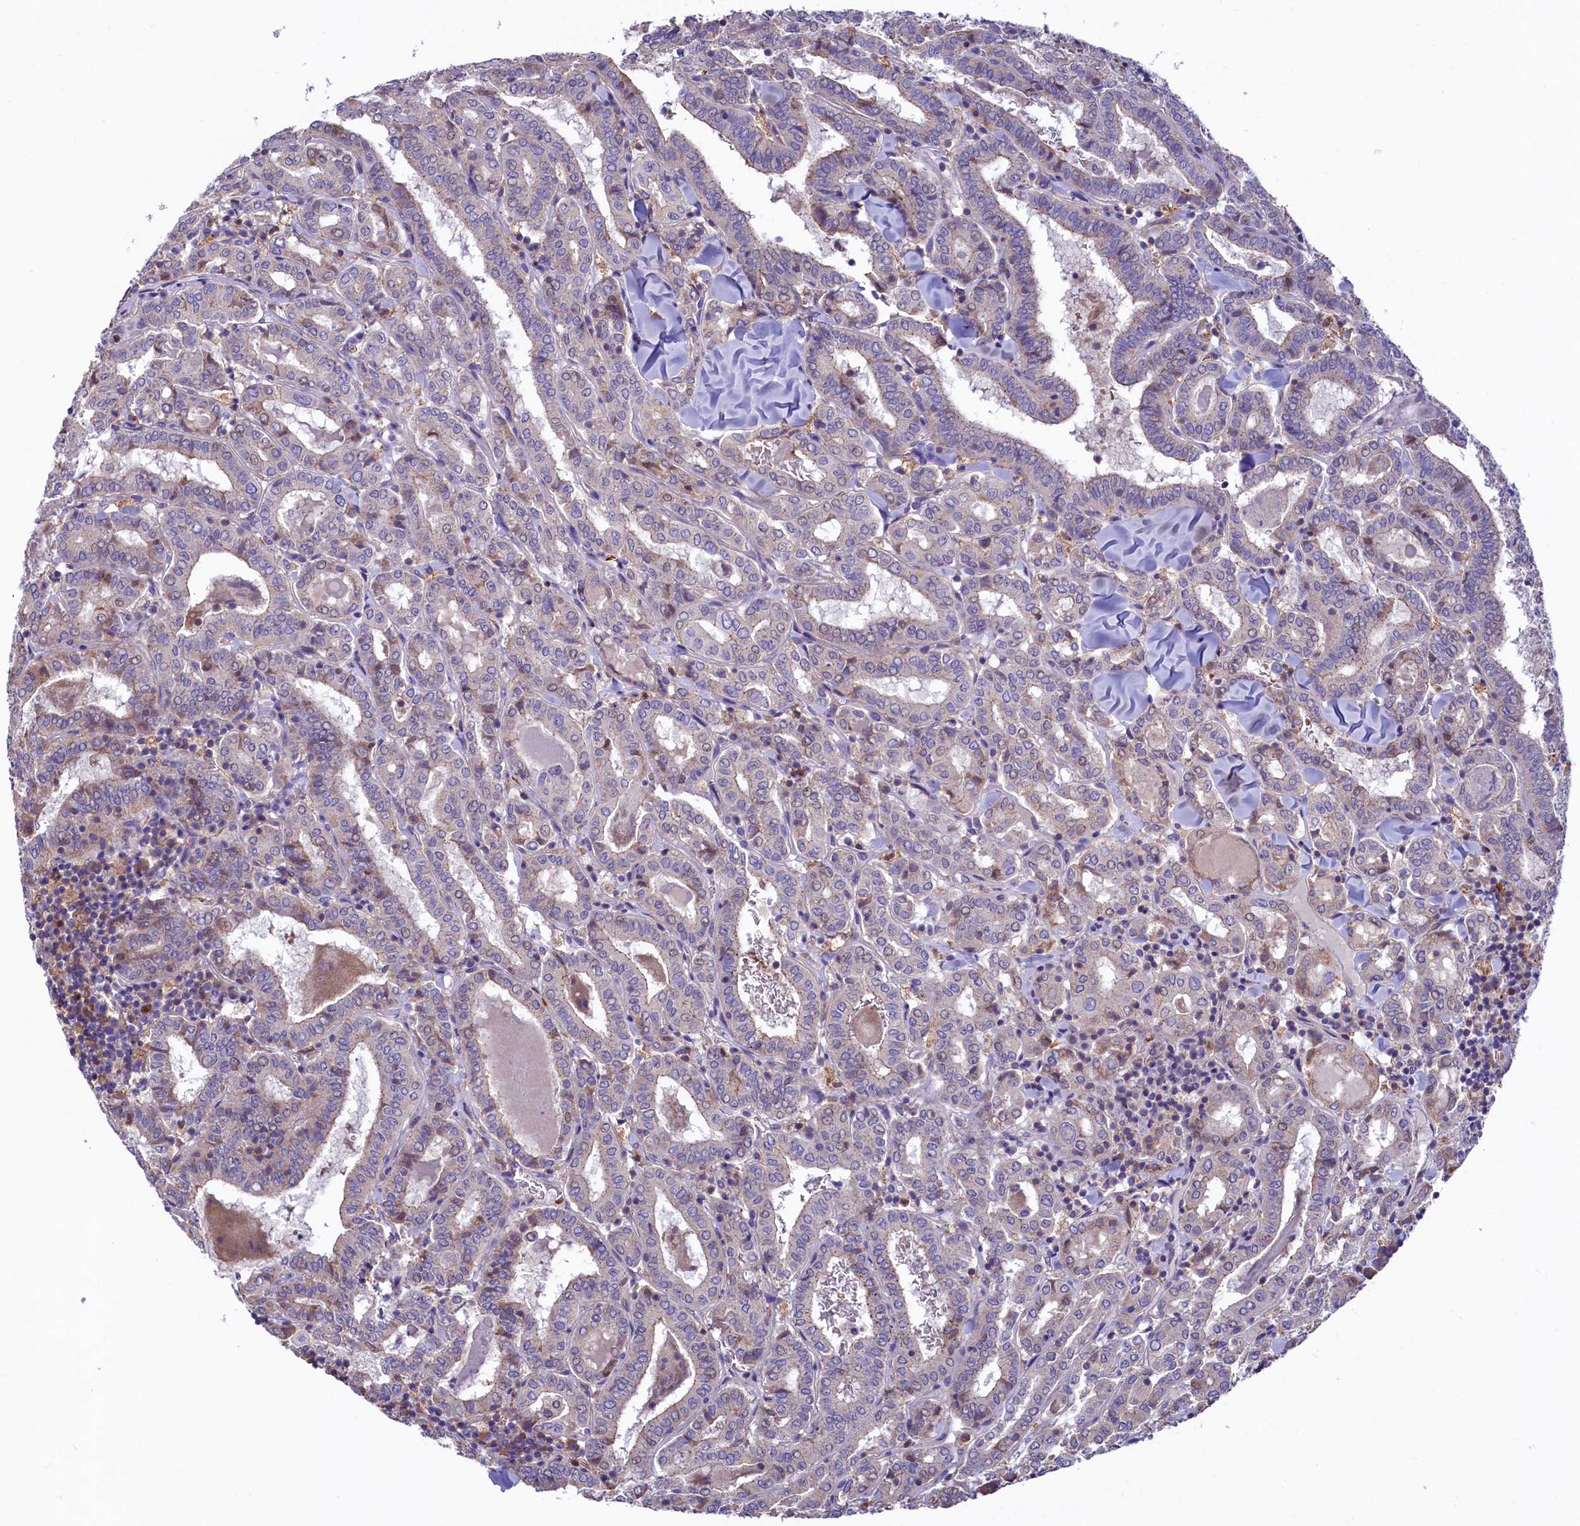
{"staining": {"intensity": "negative", "quantity": "none", "location": "none"}, "tissue": "thyroid cancer", "cell_type": "Tumor cells", "image_type": "cancer", "snomed": [{"axis": "morphology", "description": "Papillary adenocarcinoma, NOS"}, {"axis": "topography", "description": "Thyroid gland"}], "caption": "High power microscopy photomicrograph of an immunohistochemistry micrograph of thyroid cancer, revealing no significant expression in tumor cells. (DAB immunohistochemistry visualized using brightfield microscopy, high magnification).", "gene": "HPS6", "patient": {"sex": "female", "age": 72}}